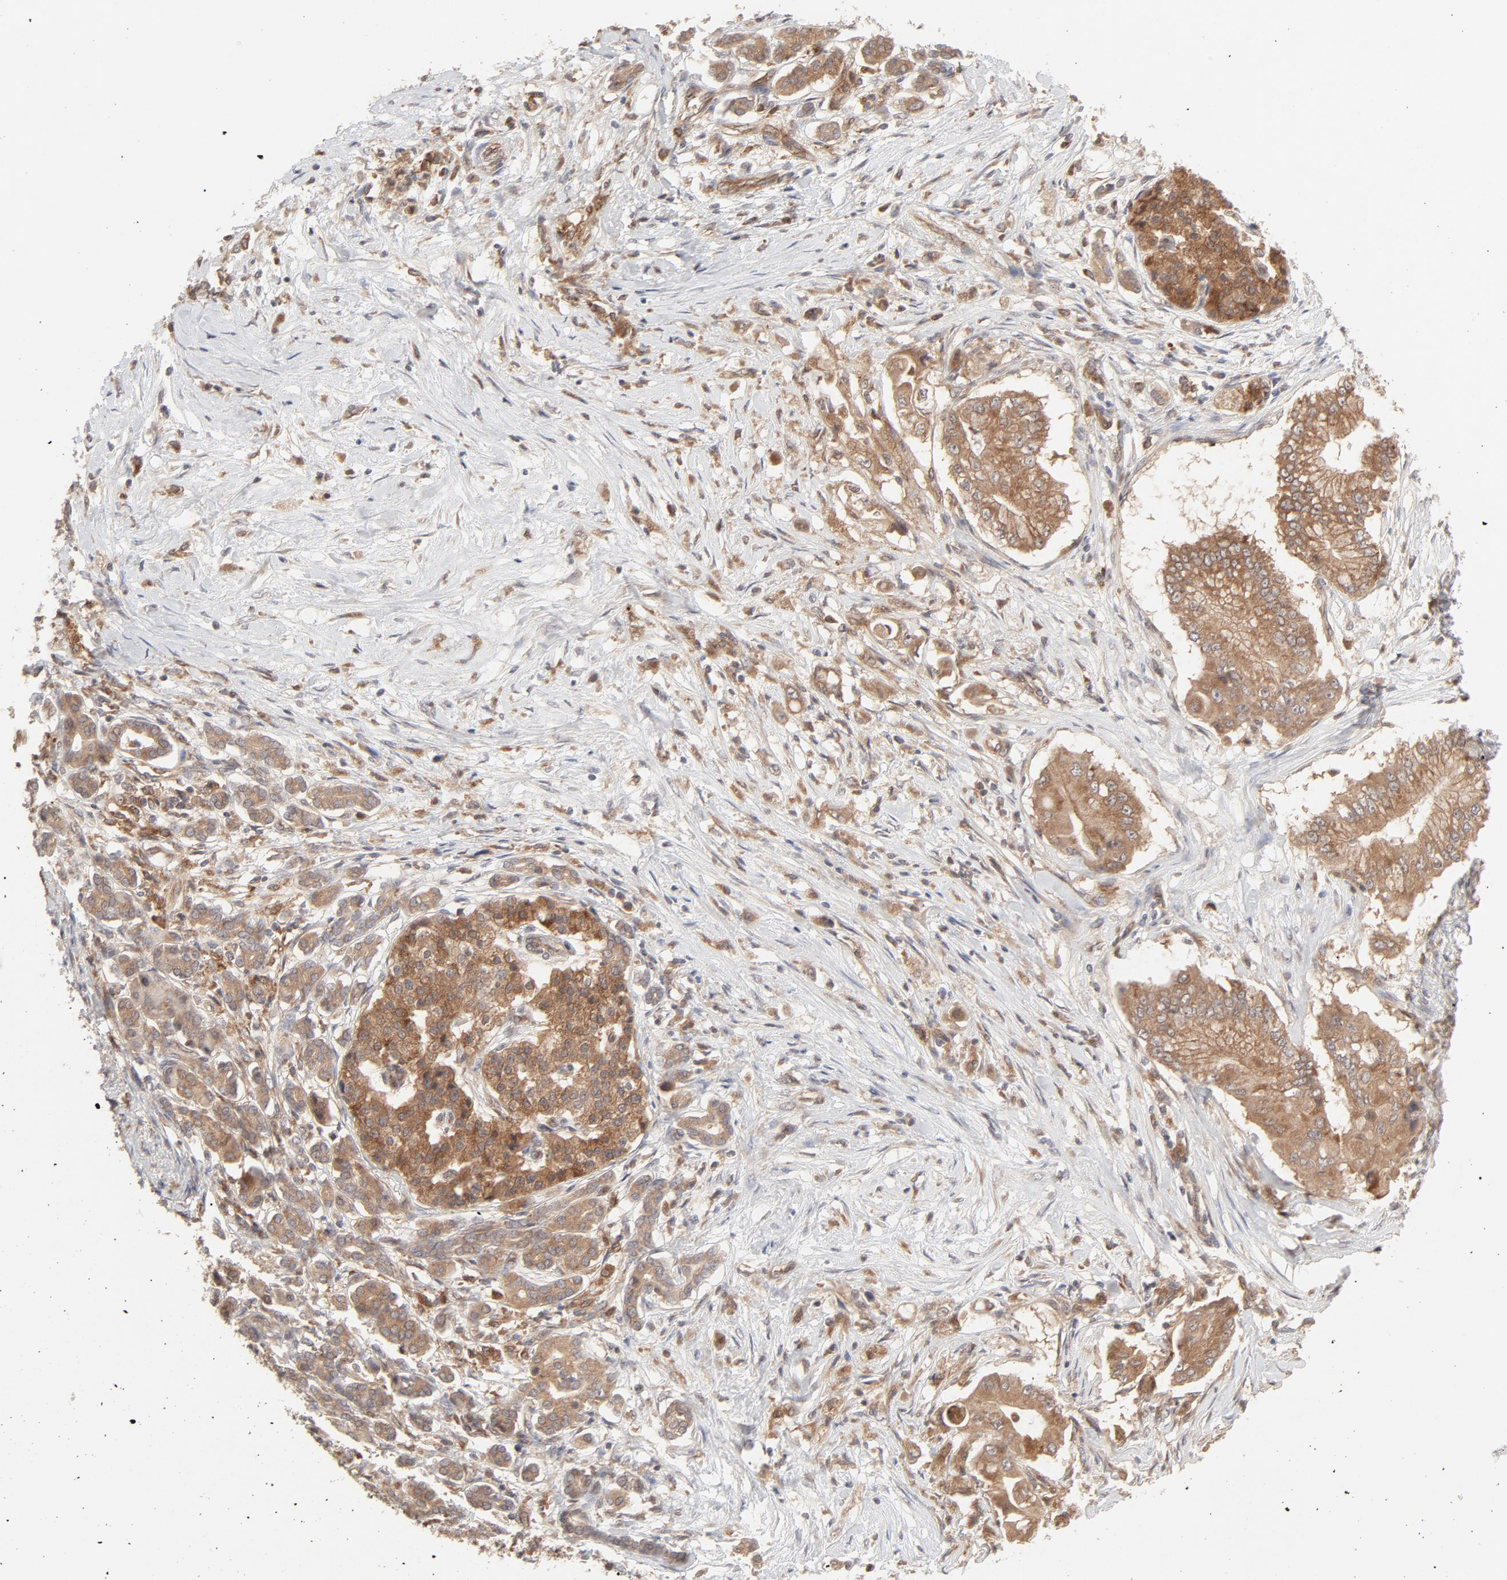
{"staining": {"intensity": "moderate", "quantity": ">75%", "location": "cytoplasmic/membranous"}, "tissue": "pancreatic cancer", "cell_type": "Tumor cells", "image_type": "cancer", "snomed": [{"axis": "morphology", "description": "Adenocarcinoma, NOS"}, {"axis": "topography", "description": "Pancreas"}], "caption": "Immunohistochemistry (IHC) of pancreatic cancer (adenocarcinoma) exhibits medium levels of moderate cytoplasmic/membranous expression in approximately >75% of tumor cells.", "gene": "RAB5C", "patient": {"sex": "male", "age": 62}}